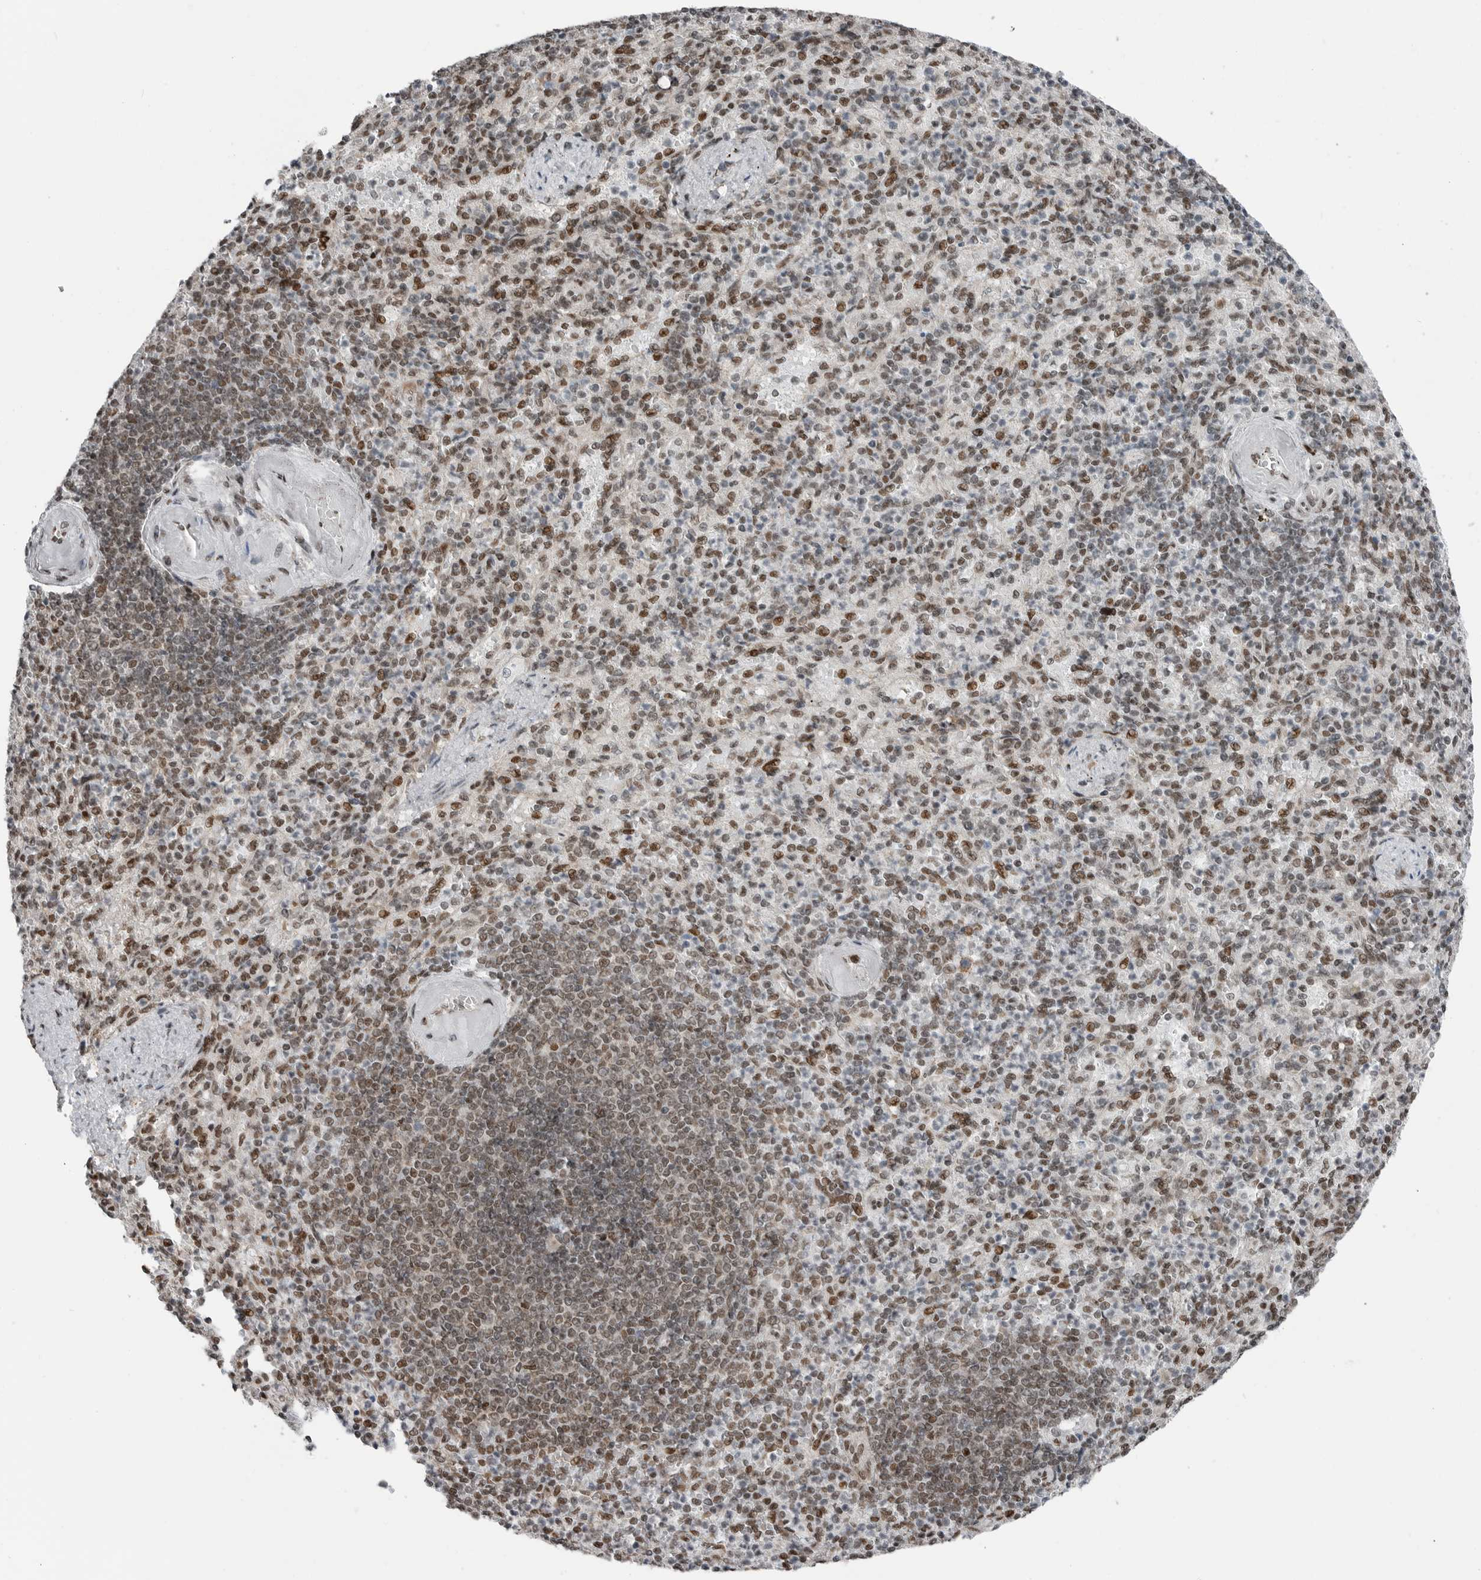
{"staining": {"intensity": "moderate", "quantity": "25%-75%", "location": "nuclear"}, "tissue": "spleen", "cell_type": "Cells in red pulp", "image_type": "normal", "snomed": [{"axis": "morphology", "description": "Normal tissue, NOS"}, {"axis": "topography", "description": "Spleen"}], "caption": "The immunohistochemical stain labels moderate nuclear expression in cells in red pulp of benign spleen. Using DAB (brown) and hematoxylin (blue) stains, captured at high magnification using brightfield microscopy.", "gene": "BLZF1", "patient": {"sex": "female", "age": 74}}